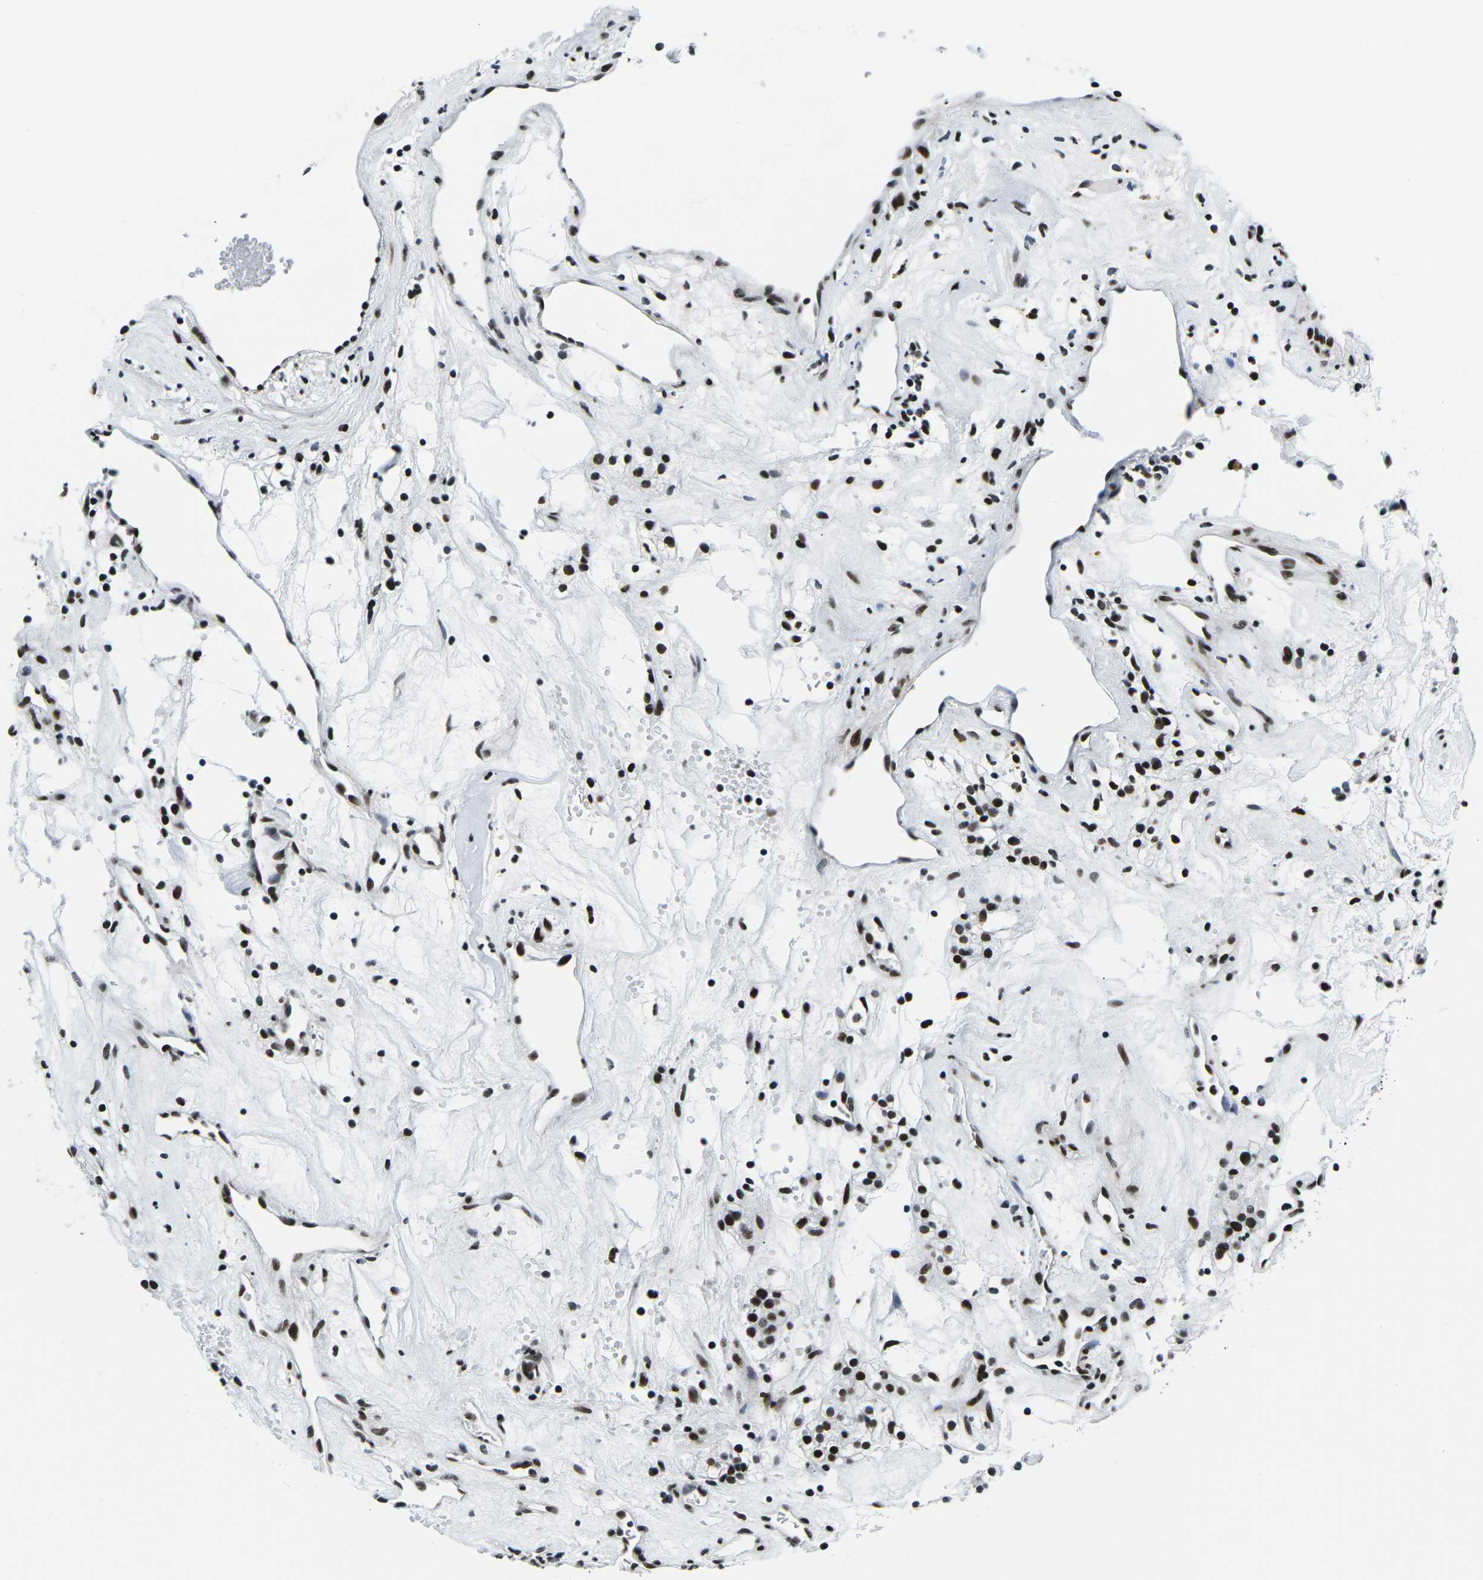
{"staining": {"intensity": "strong", "quantity": ">75%", "location": "nuclear"}, "tissue": "renal cancer", "cell_type": "Tumor cells", "image_type": "cancer", "snomed": [{"axis": "morphology", "description": "Adenocarcinoma, NOS"}, {"axis": "topography", "description": "Kidney"}], "caption": "Human renal cancer (adenocarcinoma) stained with a protein marker displays strong staining in tumor cells.", "gene": "ATF1", "patient": {"sex": "male", "age": 59}}